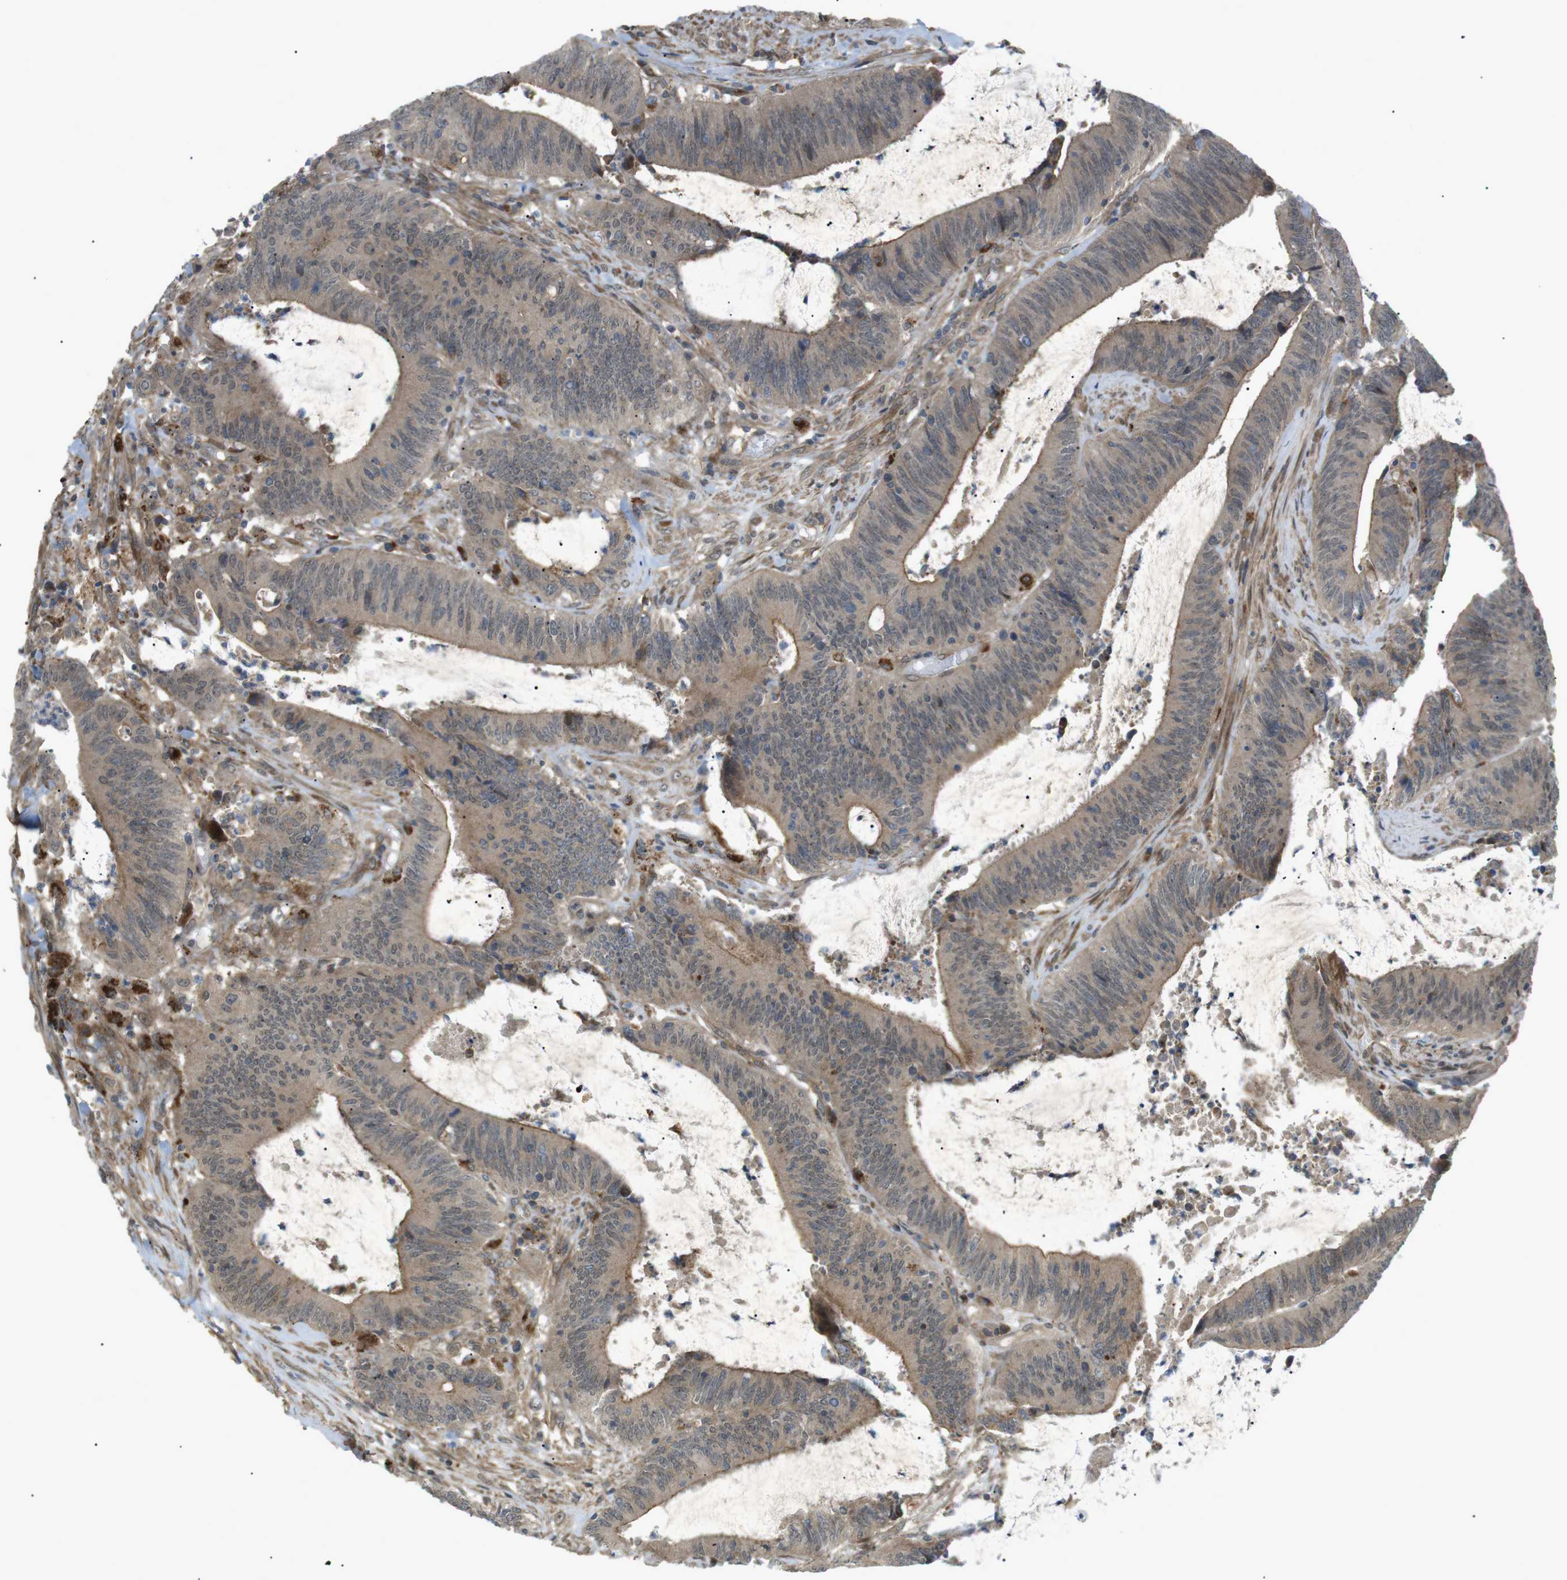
{"staining": {"intensity": "moderate", "quantity": ">75%", "location": "cytoplasmic/membranous"}, "tissue": "colorectal cancer", "cell_type": "Tumor cells", "image_type": "cancer", "snomed": [{"axis": "morphology", "description": "Normal tissue, NOS"}, {"axis": "morphology", "description": "Adenocarcinoma, NOS"}, {"axis": "topography", "description": "Rectum"}], "caption": "Immunohistochemistry (IHC) photomicrograph of colorectal cancer stained for a protein (brown), which exhibits medium levels of moderate cytoplasmic/membranous positivity in about >75% of tumor cells.", "gene": "KANK2", "patient": {"sex": "female", "age": 66}}